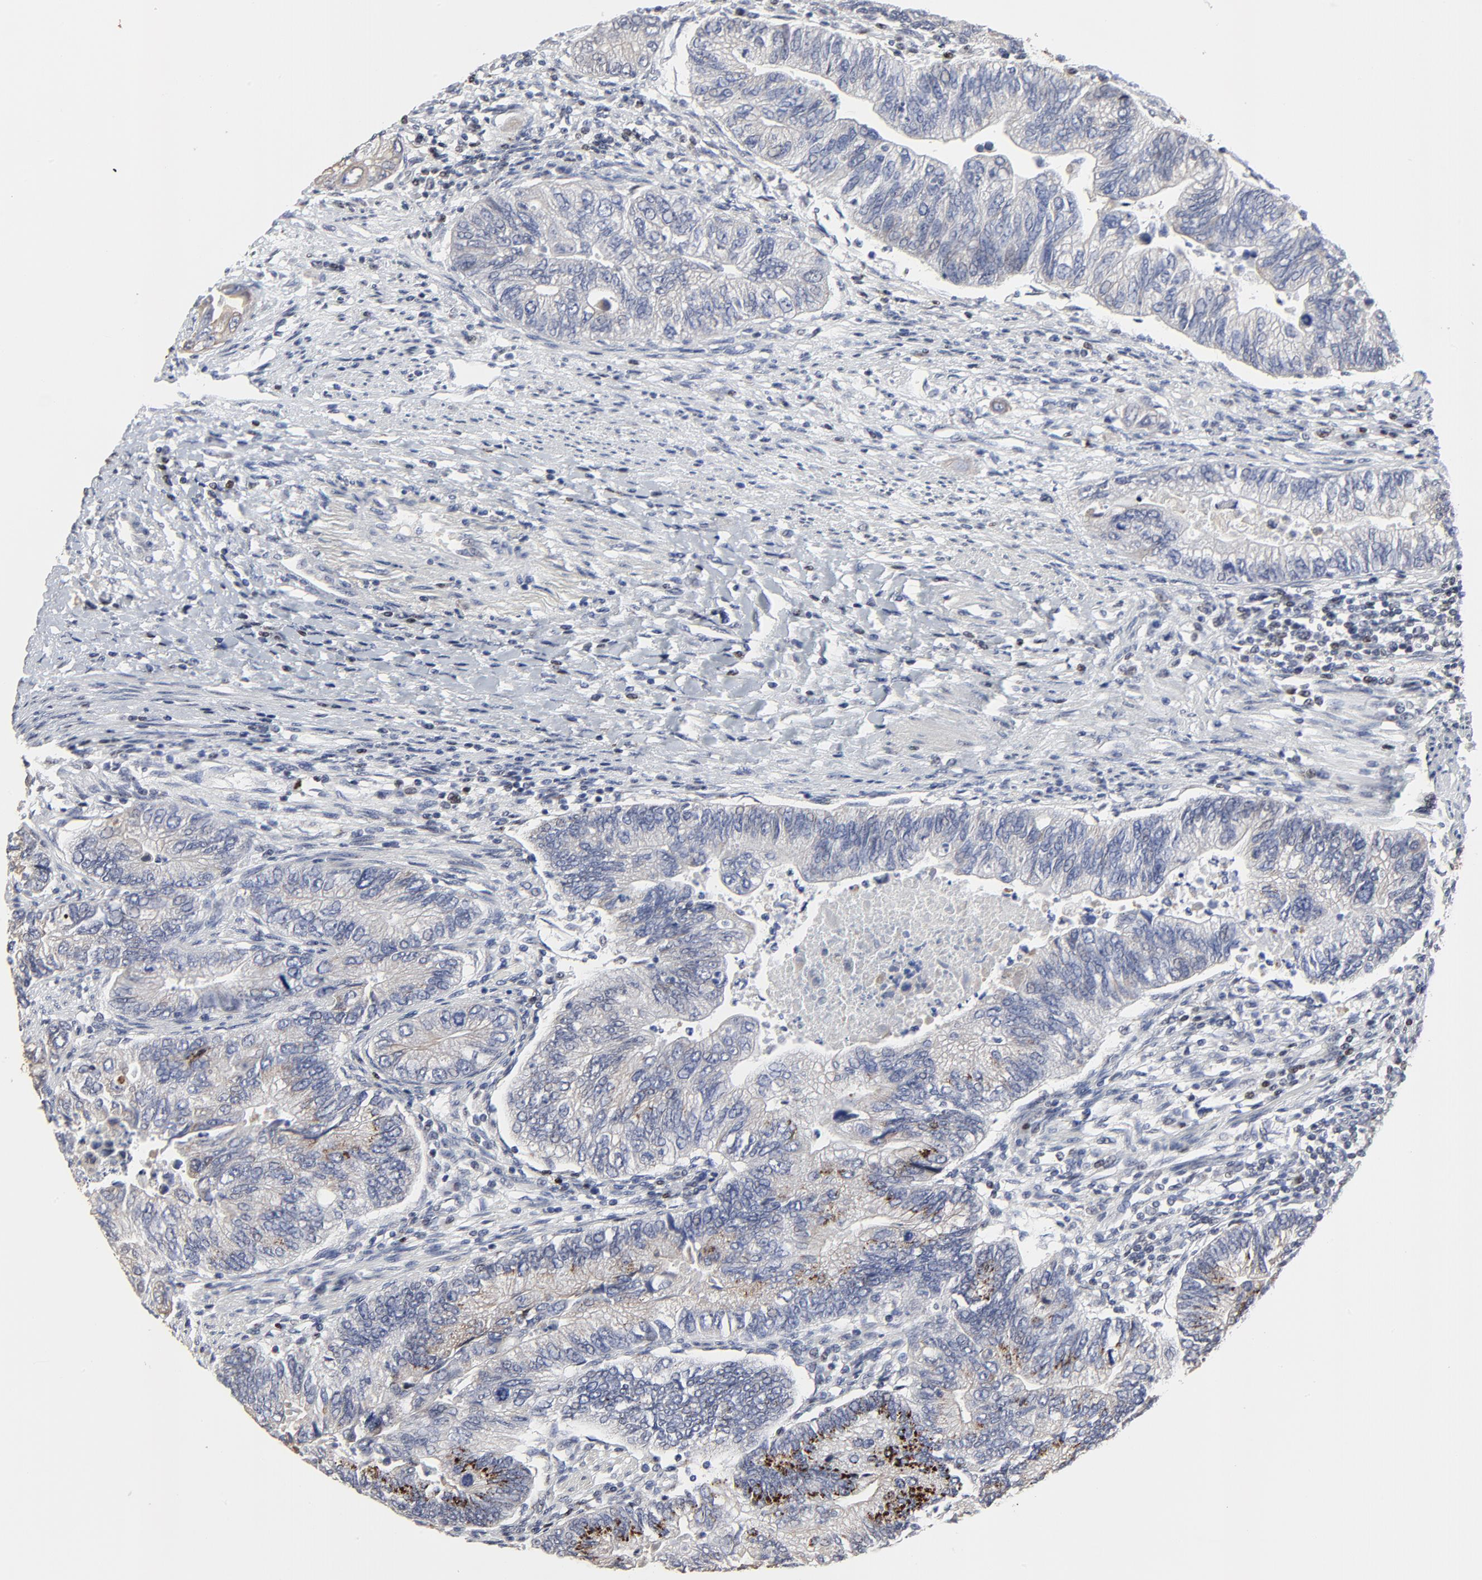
{"staining": {"intensity": "moderate", "quantity": "<25%", "location": "cytoplasmic/membranous"}, "tissue": "colorectal cancer", "cell_type": "Tumor cells", "image_type": "cancer", "snomed": [{"axis": "morphology", "description": "Adenocarcinoma, NOS"}, {"axis": "topography", "description": "Colon"}], "caption": "Moderate cytoplasmic/membranous expression is identified in approximately <25% of tumor cells in colorectal cancer.", "gene": "LNX1", "patient": {"sex": "female", "age": 11}}